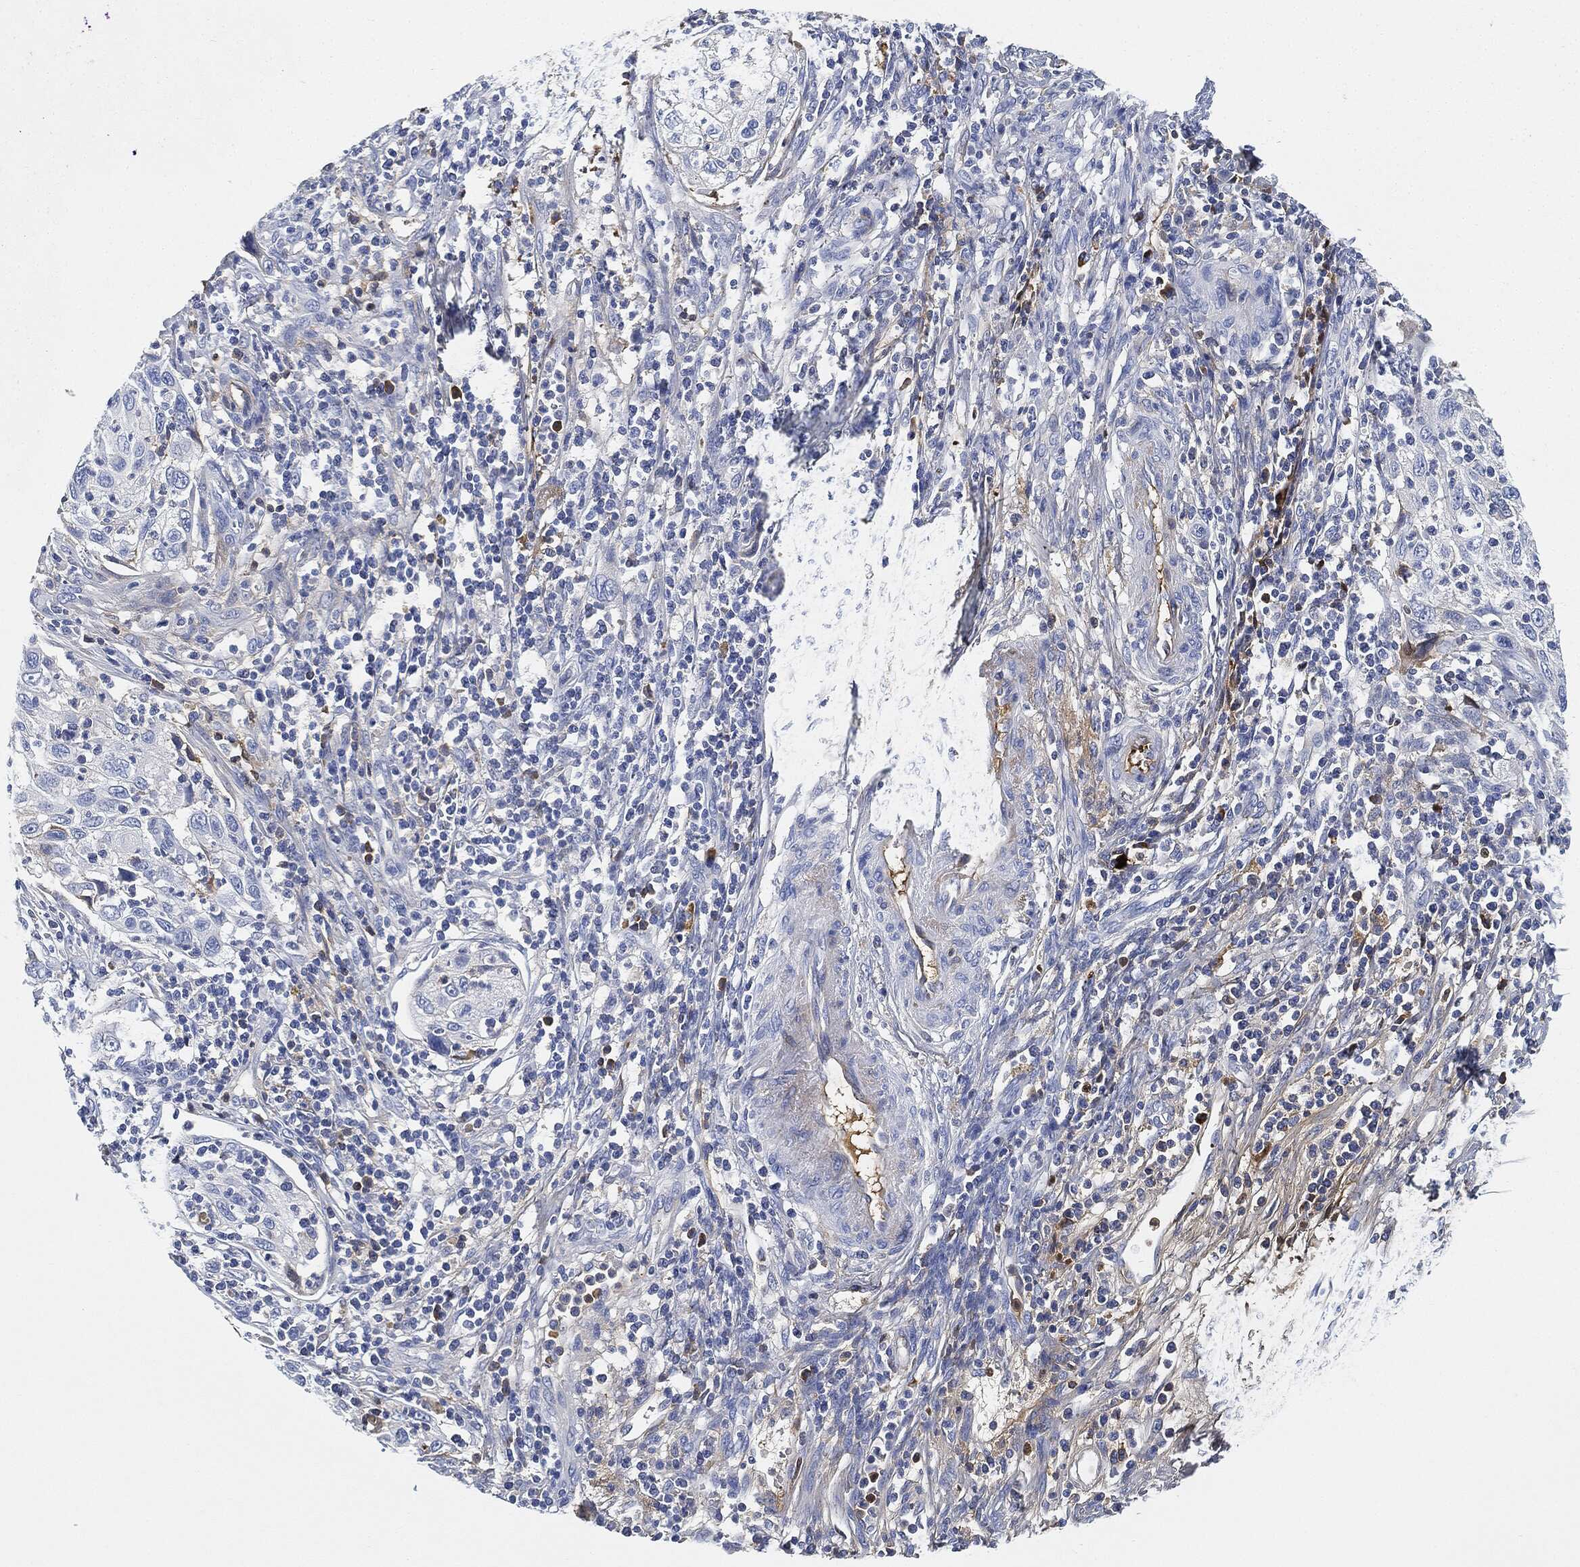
{"staining": {"intensity": "negative", "quantity": "none", "location": "none"}, "tissue": "cervical cancer", "cell_type": "Tumor cells", "image_type": "cancer", "snomed": [{"axis": "morphology", "description": "Squamous cell carcinoma, NOS"}, {"axis": "topography", "description": "Cervix"}], "caption": "Tumor cells are negative for brown protein staining in cervical squamous cell carcinoma.", "gene": "IGLV6-57", "patient": {"sex": "female", "age": 70}}